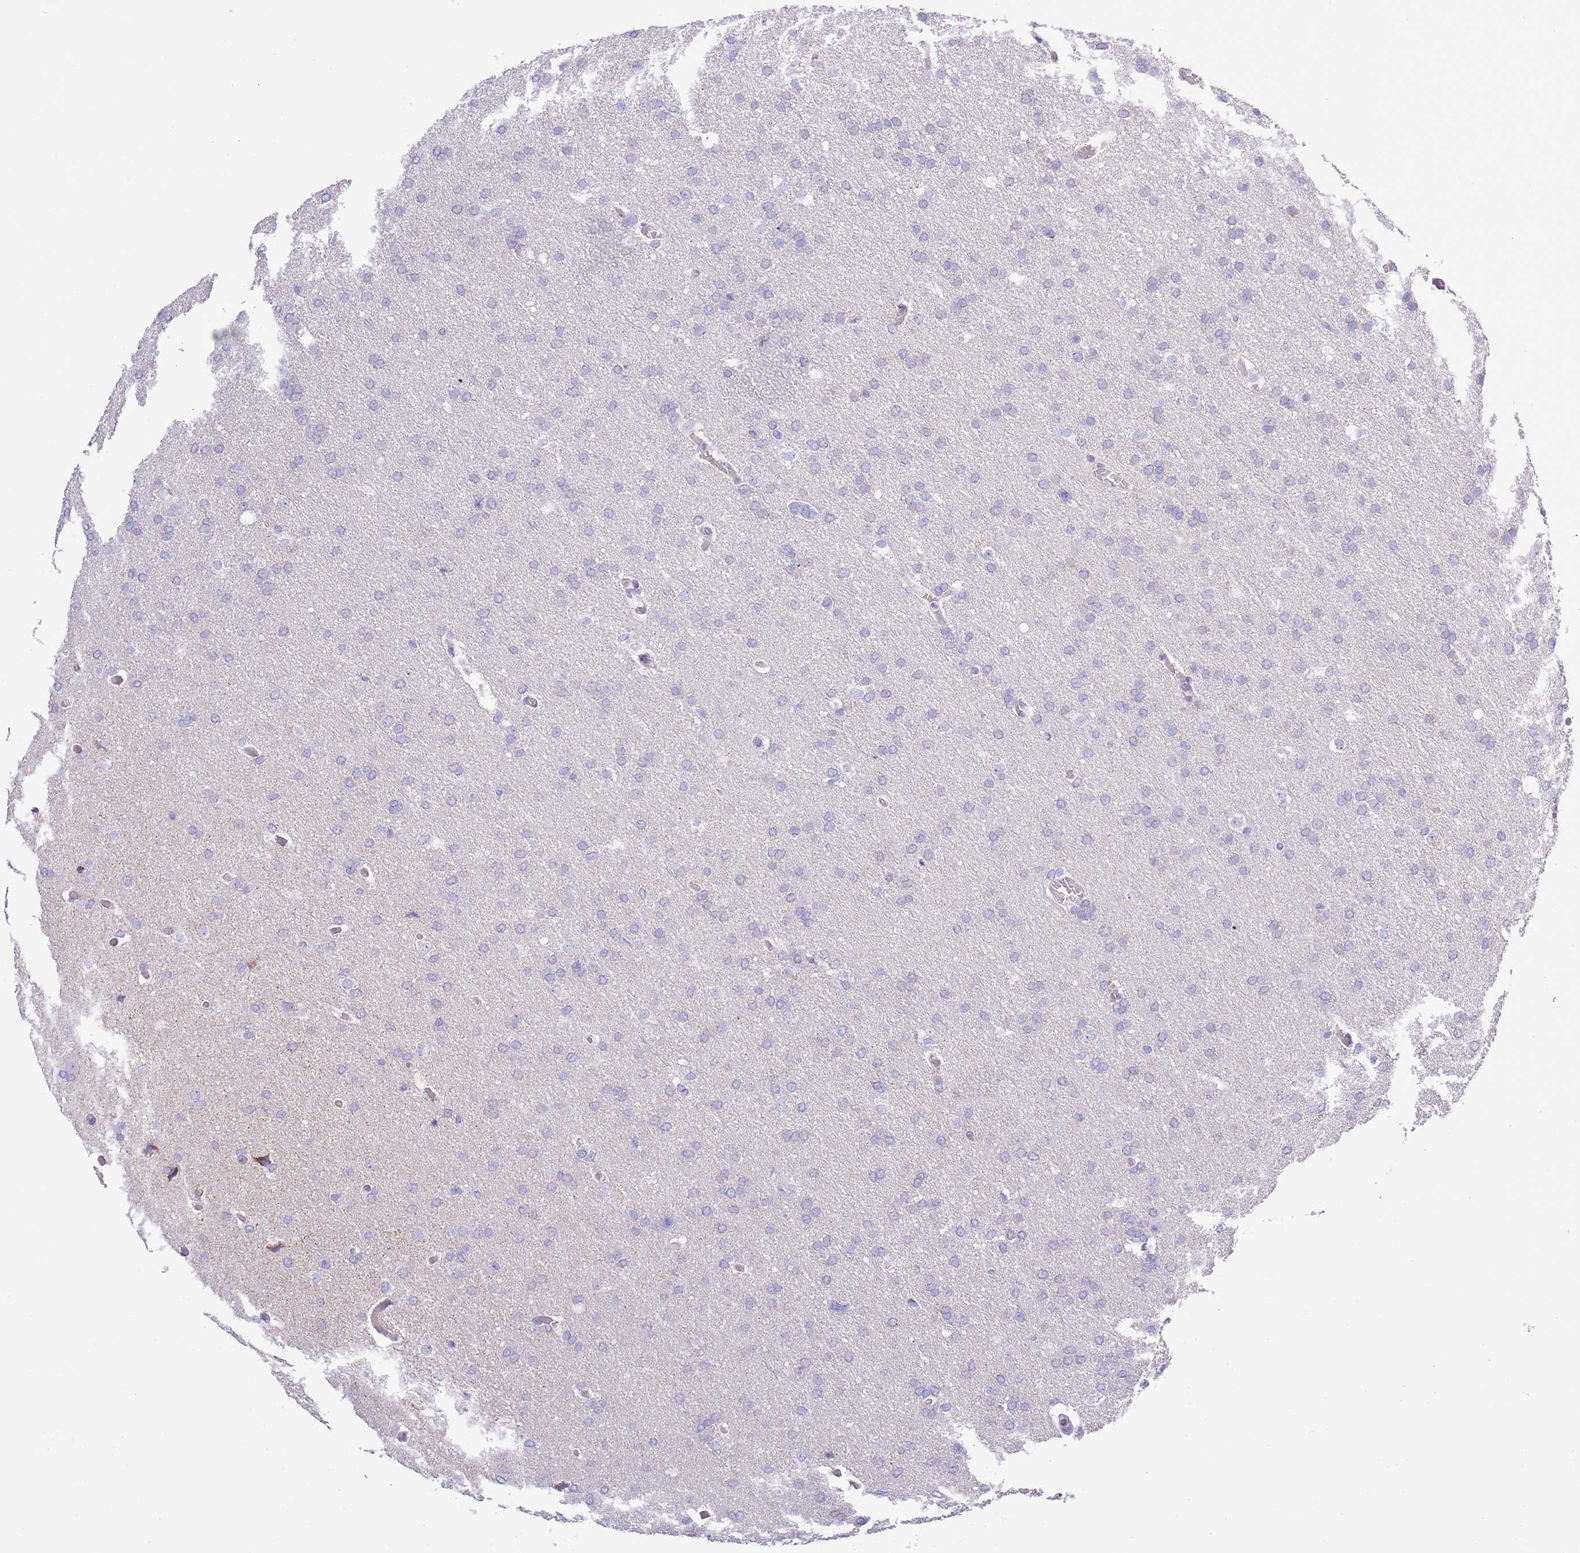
{"staining": {"intensity": "negative", "quantity": "none", "location": "none"}, "tissue": "glioma", "cell_type": "Tumor cells", "image_type": "cancer", "snomed": [{"axis": "morphology", "description": "Glioma, malignant, High grade"}, {"axis": "topography", "description": "Cerebral cortex"}], "caption": "IHC of human glioma displays no staining in tumor cells.", "gene": "MOCOS", "patient": {"sex": "female", "age": 36}}